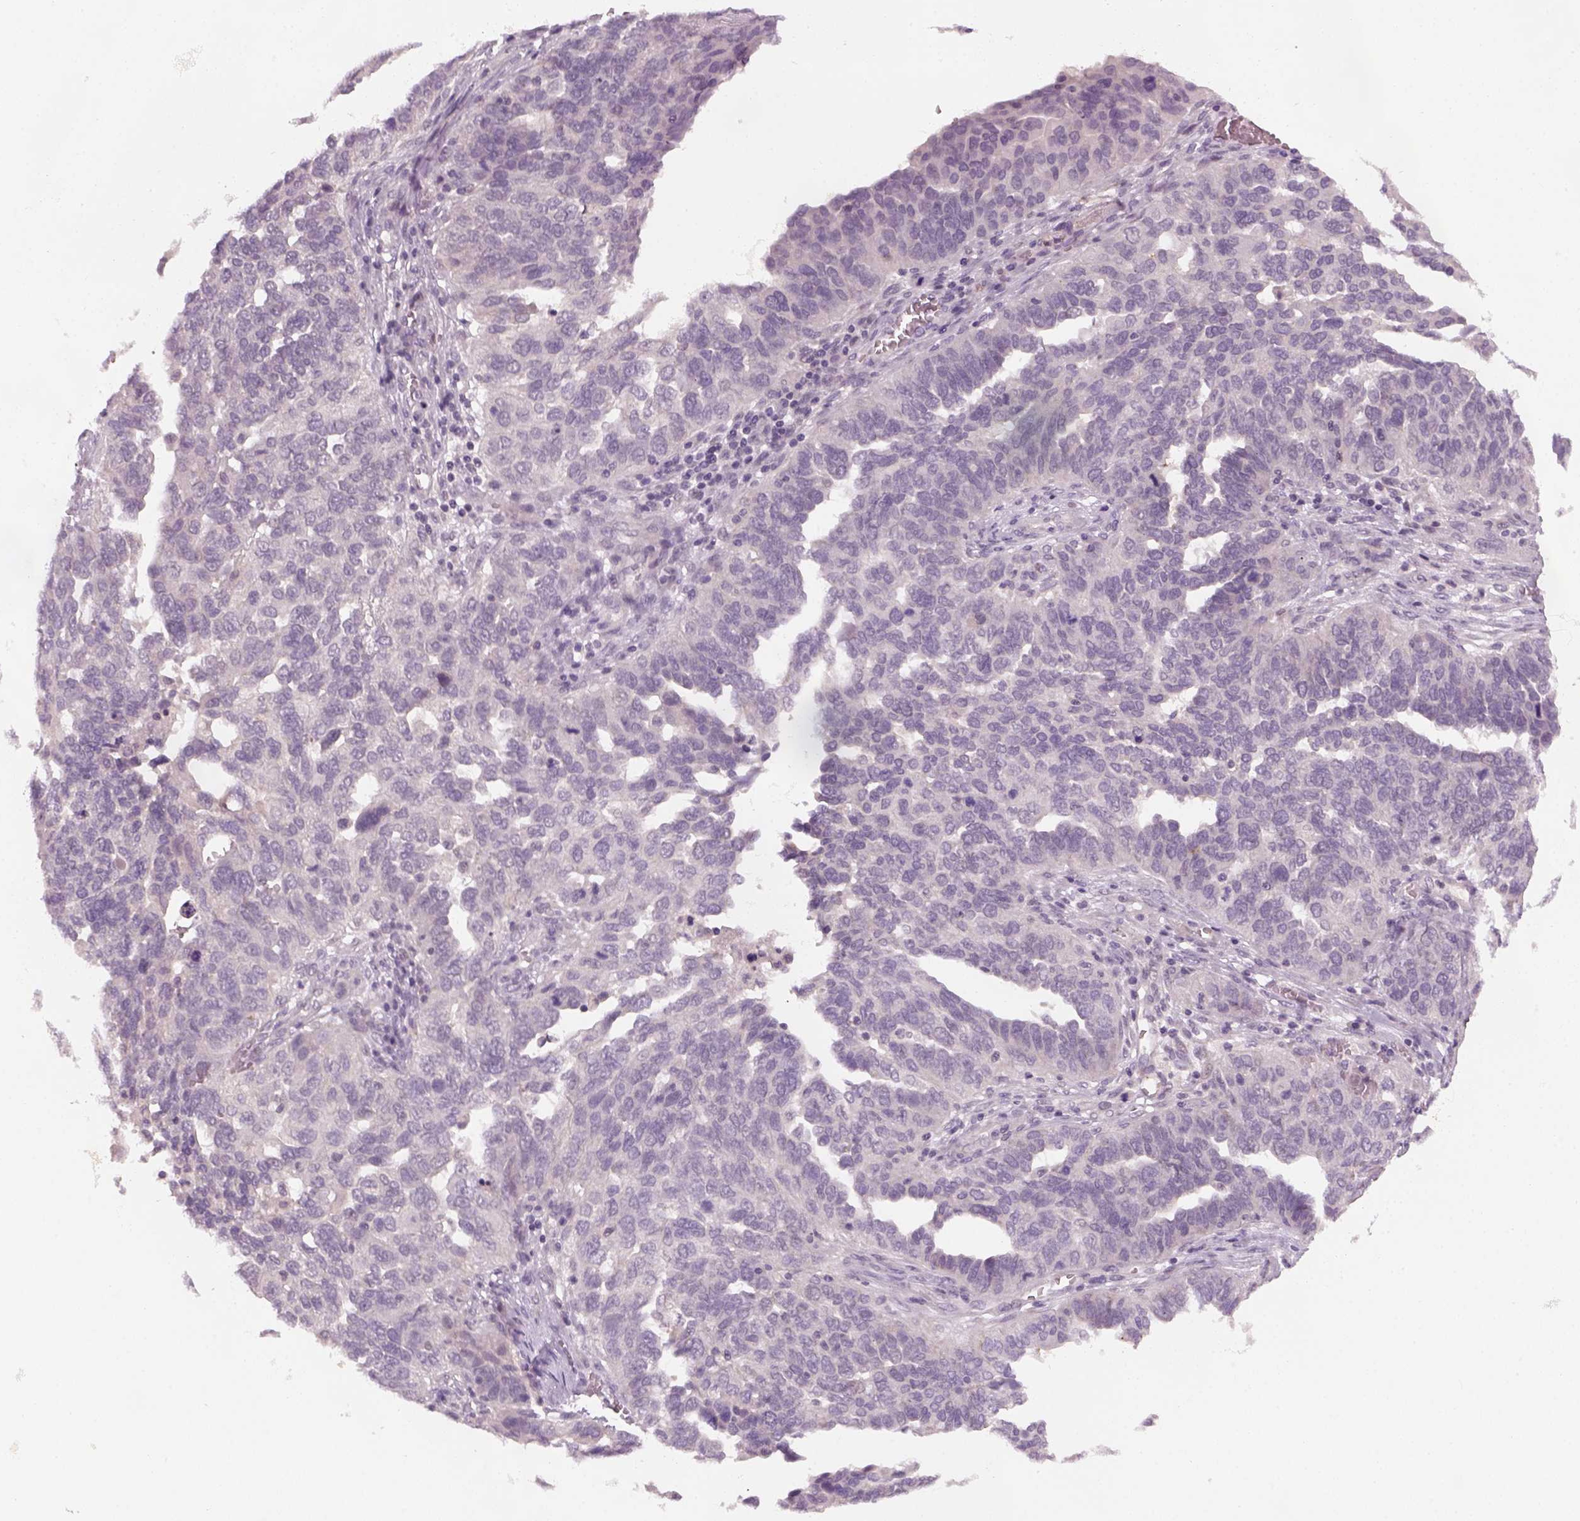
{"staining": {"intensity": "negative", "quantity": "none", "location": "none"}, "tissue": "ovarian cancer", "cell_type": "Tumor cells", "image_type": "cancer", "snomed": [{"axis": "morphology", "description": "Carcinoma, endometroid"}, {"axis": "topography", "description": "Soft tissue"}, {"axis": "topography", "description": "Ovary"}], "caption": "Histopathology image shows no protein expression in tumor cells of ovarian cancer (endometroid carcinoma) tissue.", "gene": "GDNF", "patient": {"sex": "female", "age": 52}}